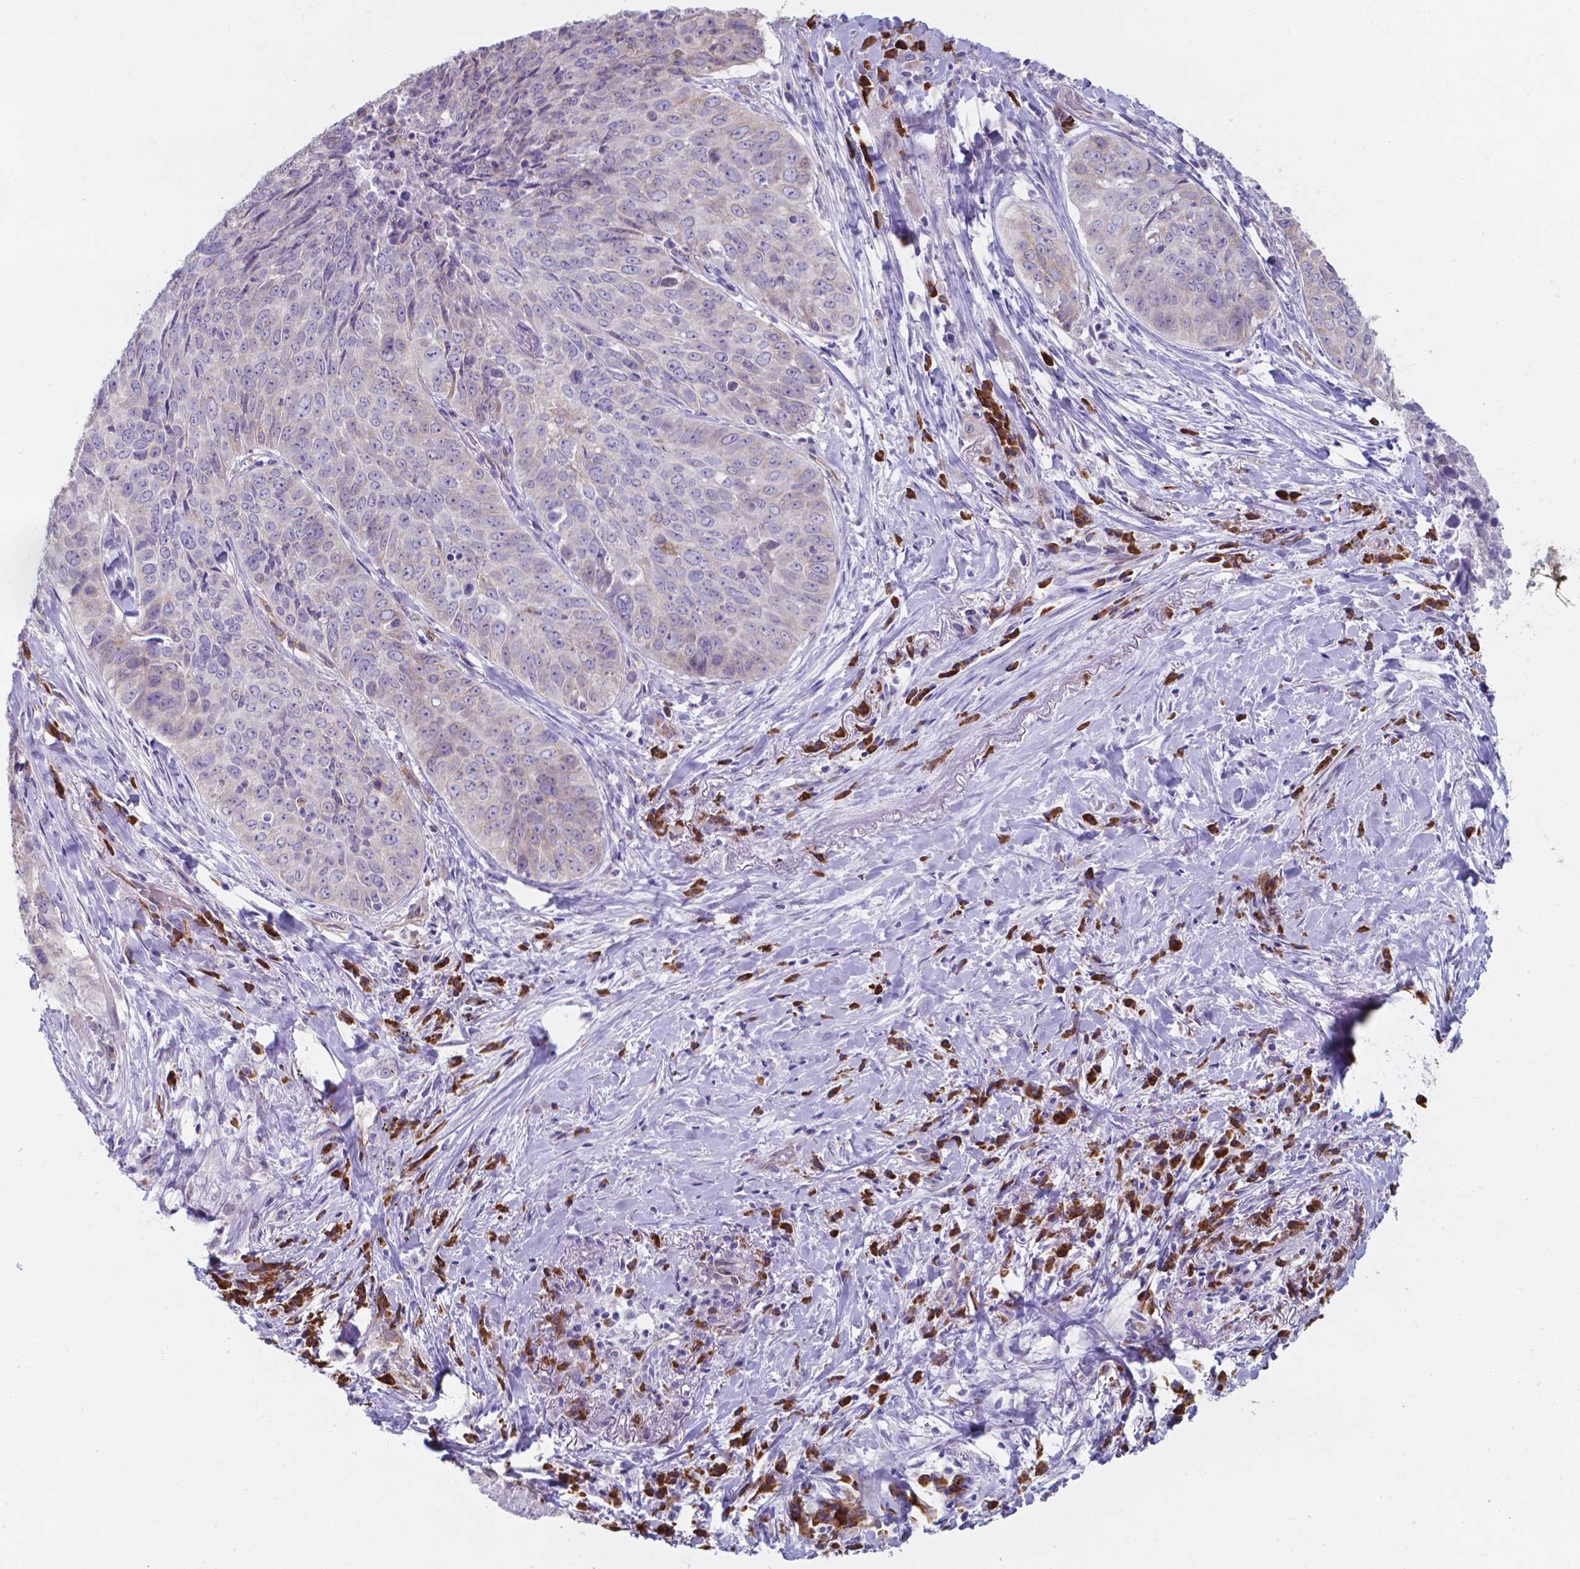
{"staining": {"intensity": "negative", "quantity": "none", "location": "none"}, "tissue": "lung cancer", "cell_type": "Tumor cells", "image_type": "cancer", "snomed": [{"axis": "morphology", "description": "Normal tissue, NOS"}, {"axis": "morphology", "description": "Squamous cell carcinoma, NOS"}, {"axis": "topography", "description": "Bronchus"}, {"axis": "topography", "description": "Lung"}], "caption": "IHC of lung cancer (squamous cell carcinoma) reveals no positivity in tumor cells.", "gene": "UBE2J1", "patient": {"sex": "male", "age": 64}}